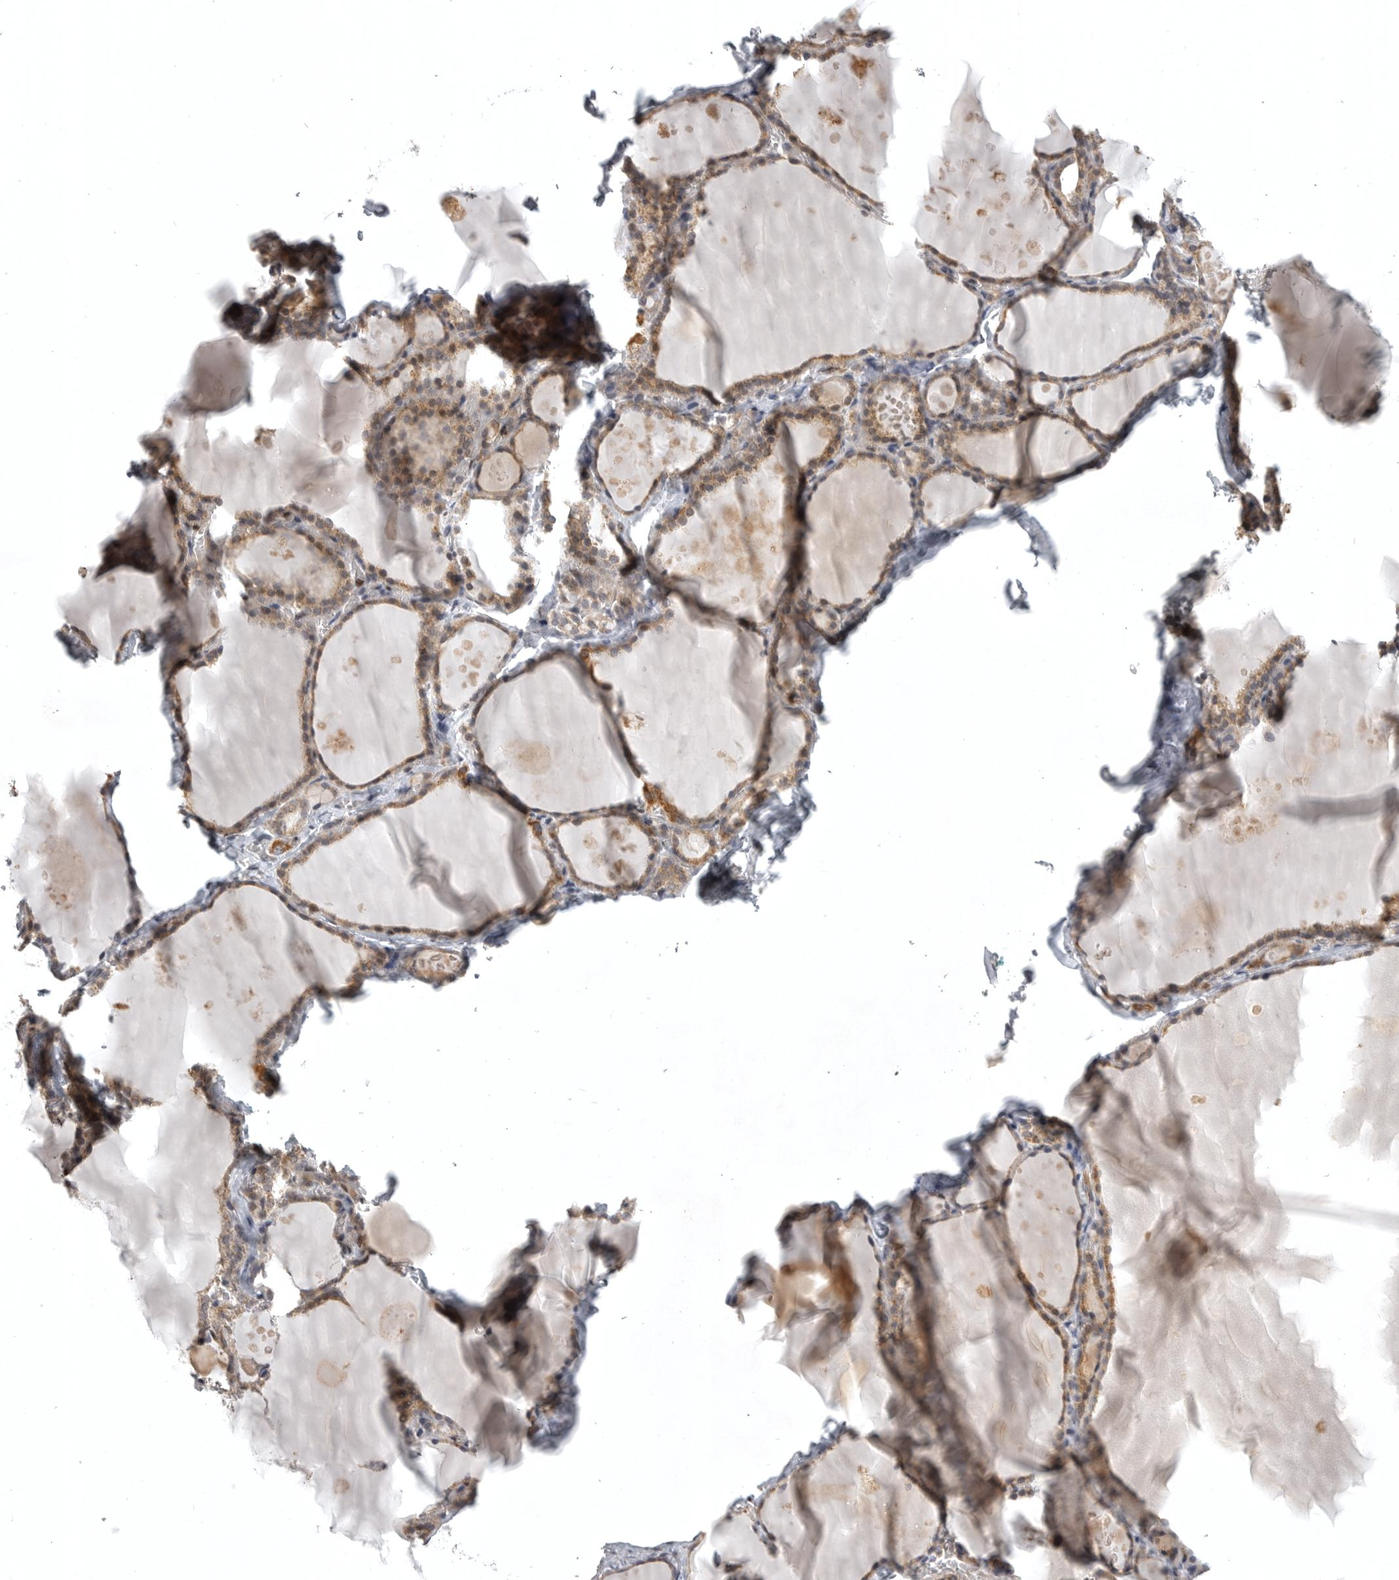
{"staining": {"intensity": "moderate", "quantity": ">75%", "location": "cytoplasmic/membranous"}, "tissue": "thyroid gland", "cell_type": "Glandular cells", "image_type": "normal", "snomed": [{"axis": "morphology", "description": "Normal tissue, NOS"}, {"axis": "topography", "description": "Thyroid gland"}], "caption": "Immunohistochemical staining of benign human thyroid gland exhibits moderate cytoplasmic/membranous protein staining in about >75% of glandular cells.", "gene": "POLE2", "patient": {"sex": "male", "age": 56}}